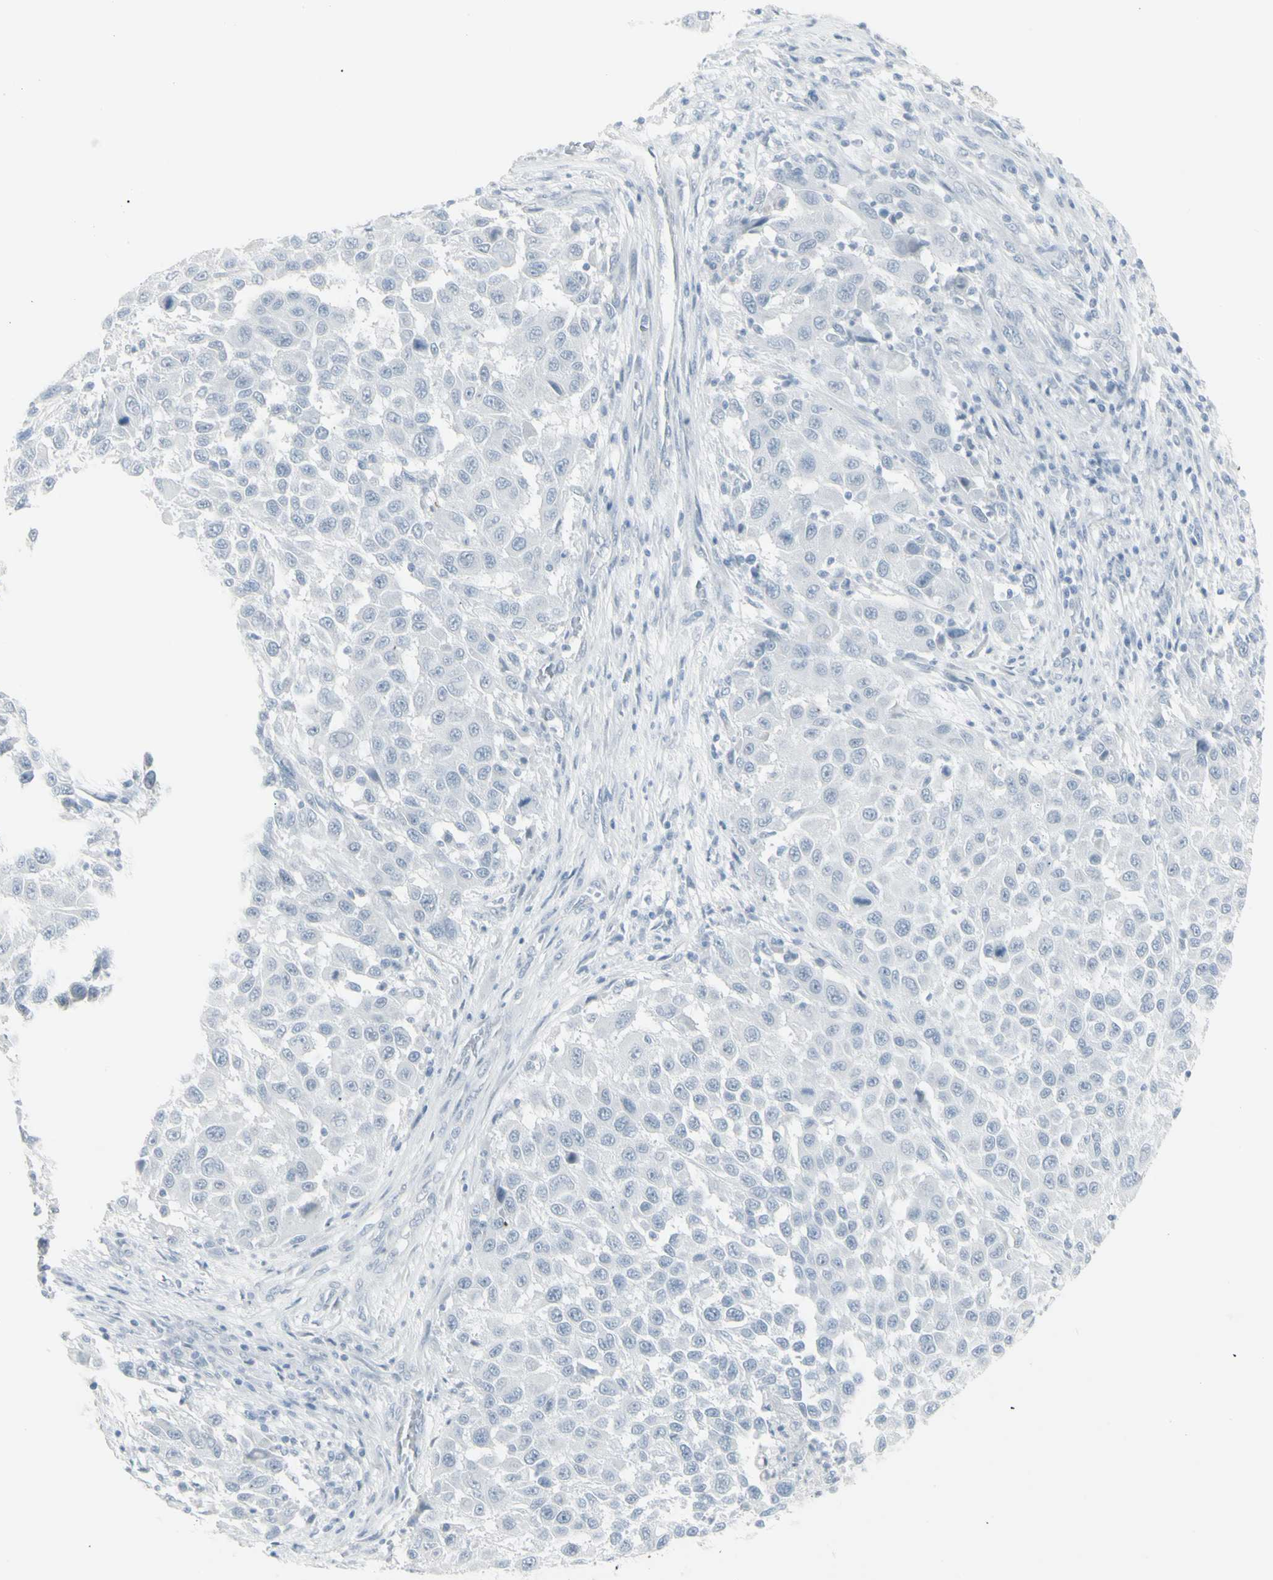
{"staining": {"intensity": "negative", "quantity": "none", "location": "none"}, "tissue": "melanoma", "cell_type": "Tumor cells", "image_type": "cancer", "snomed": [{"axis": "morphology", "description": "Malignant melanoma, Metastatic site"}, {"axis": "topography", "description": "Lymph node"}], "caption": "Immunohistochemistry (IHC) of malignant melanoma (metastatic site) shows no staining in tumor cells.", "gene": "YBX2", "patient": {"sex": "male", "age": 61}}